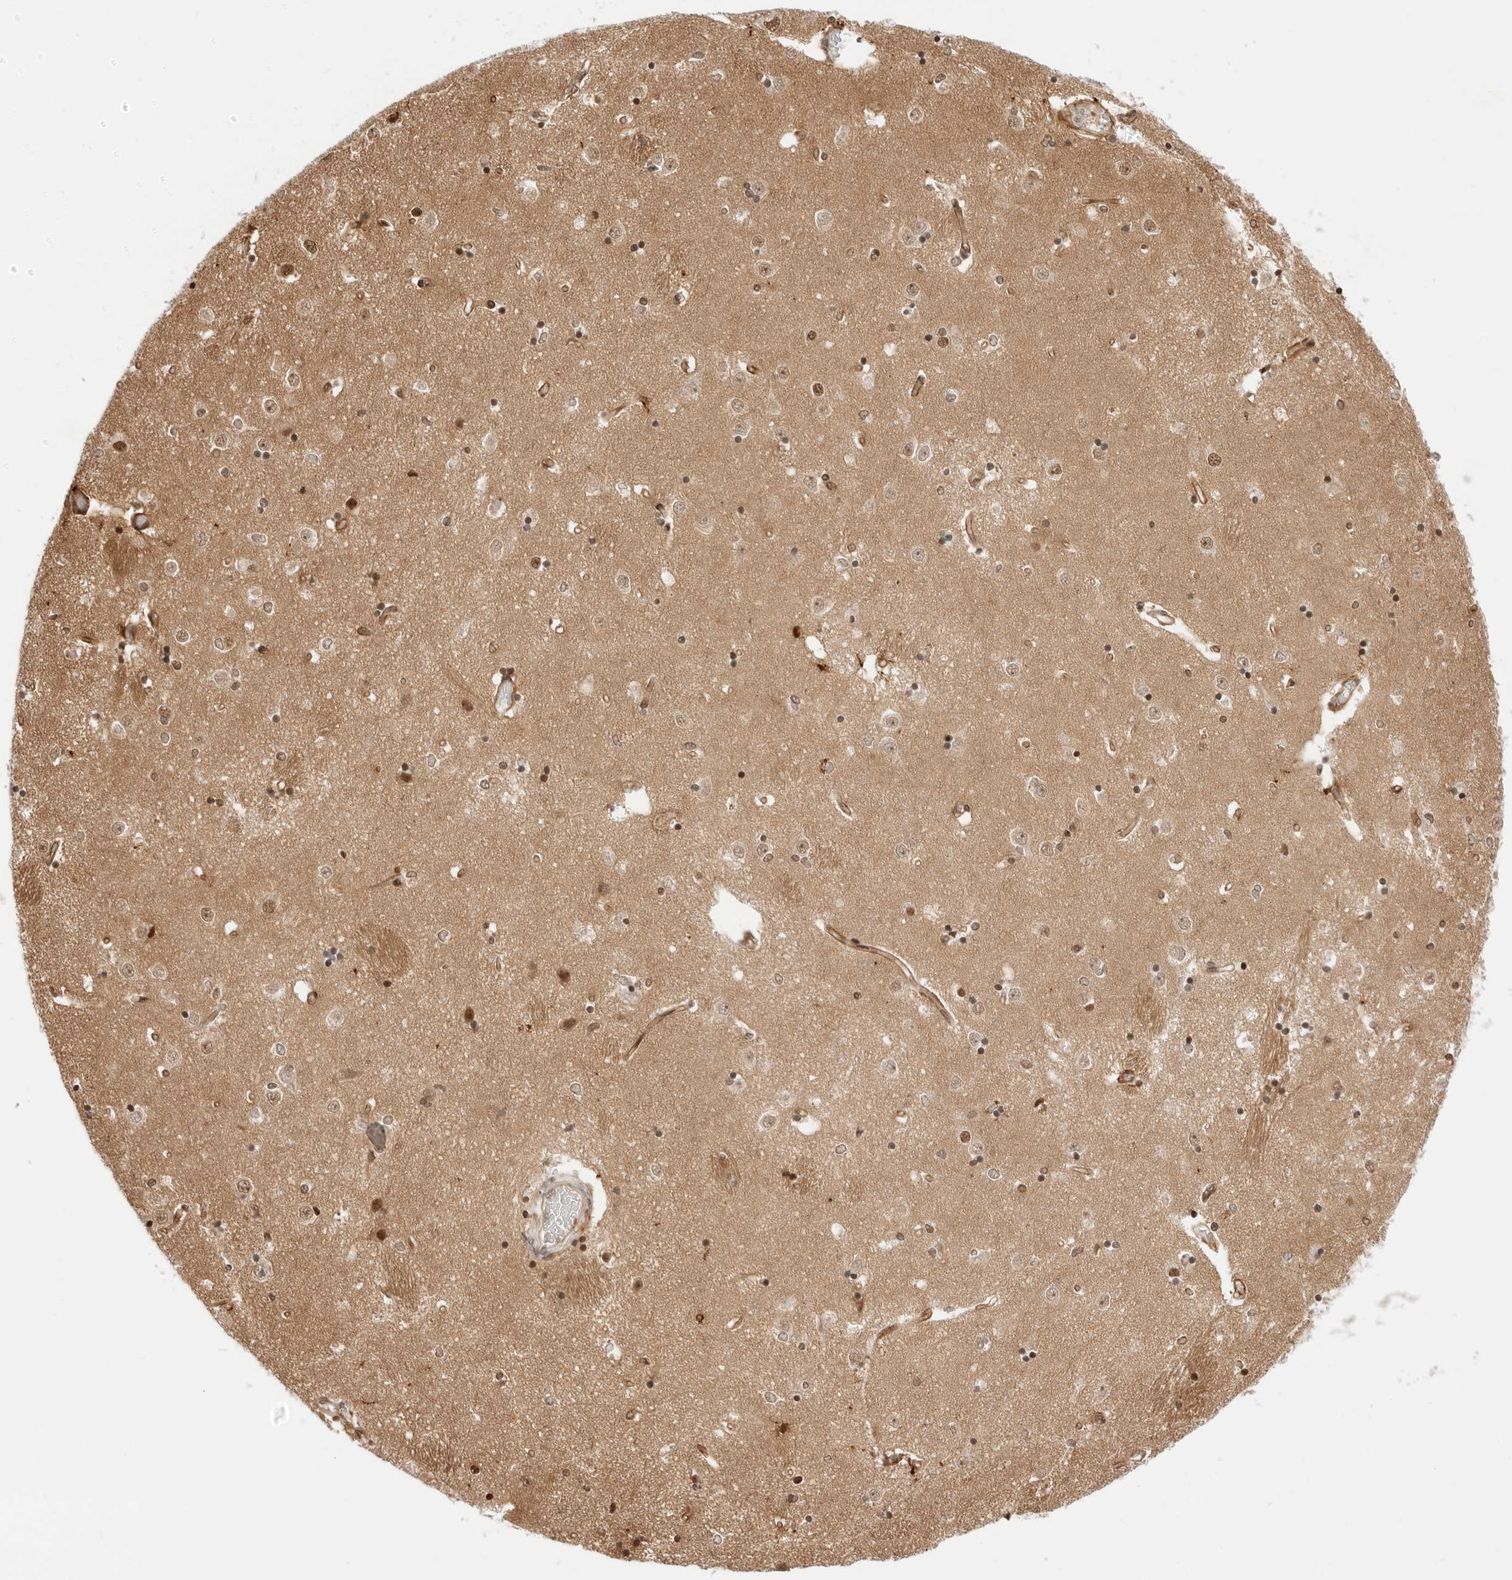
{"staining": {"intensity": "moderate", "quantity": ">75%", "location": "nuclear"}, "tissue": "caudate", "cell_type": "Glial cells", "image_type": "normal", "snomed": [{"axis": "morphology", "description": "Normal tissue, NOS"}, {"axis": "topography", "description": "Lateral ventricle wall"}], "caption": "Immunohistochemistry (IHC) image of unremarkable human caudate stained for a protein (brown), which exhibits medium levels of moderate nuclear expression in approximately >75% of glial cells.", "gene": "ZNF613", "patient": {"sex": "male", "age": 45}}